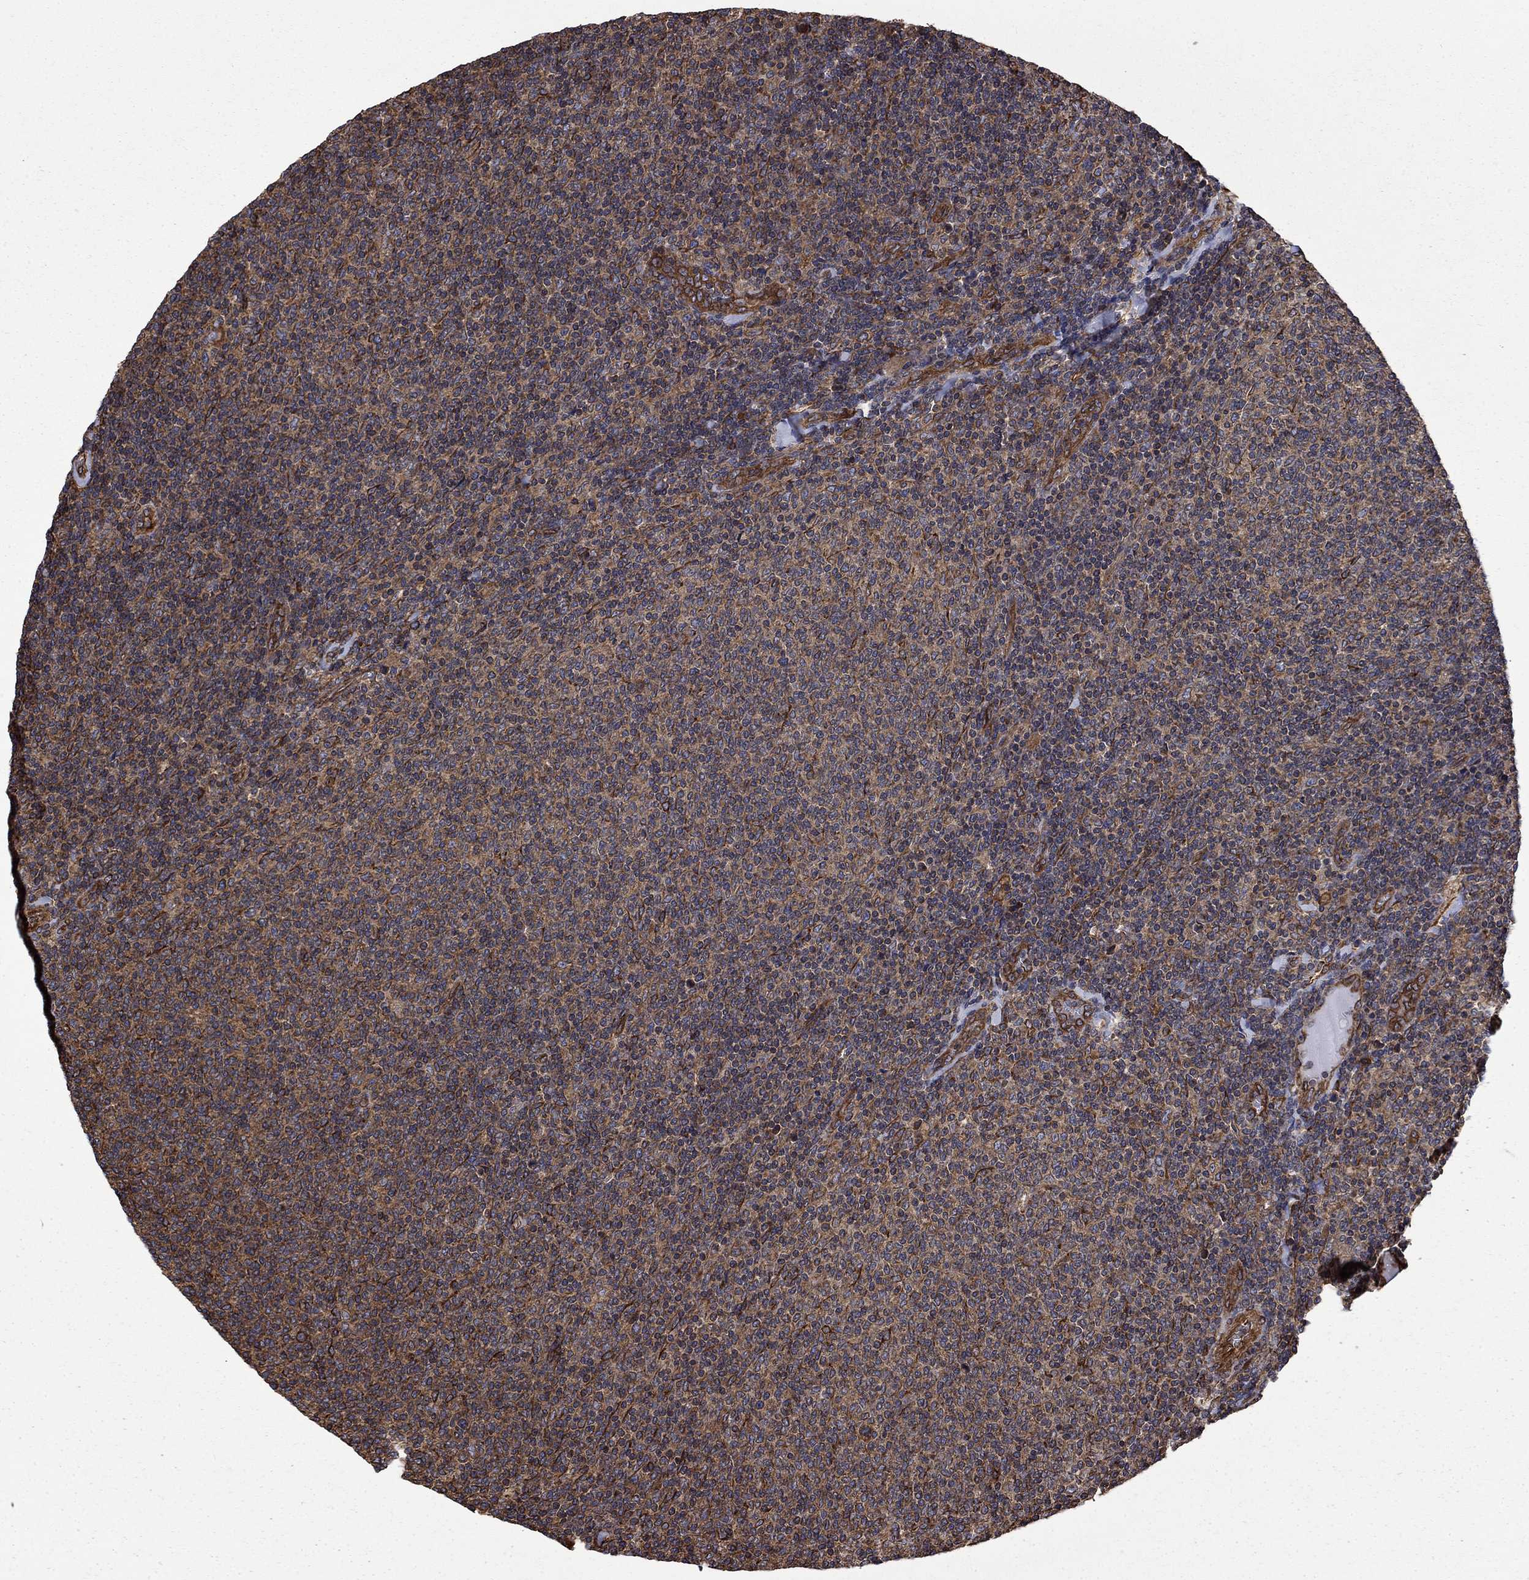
{"staining": {"intensity": "moderate", "quantity": "25%-75%", "location": "cytoplasmic/membranous"}, "tissue": "lymphoma", "cell_type": "Tumor cells", "image_type": "cancer", "snomed": [{"axis": "morphology", "description": "Malignant lymphoma, non-Hodgkin's type, Low grade"}, {"axis": "topography", "description": "Lymph node"}], "caption": "High-power microscopy captured an IHC image of lymphoma, revealing moderate cytoplasmic/membranous staining in approximately 25%-75% of tumor cells.", "gene": "CUTC", "patient": {"sex": "male", "age": 52}}